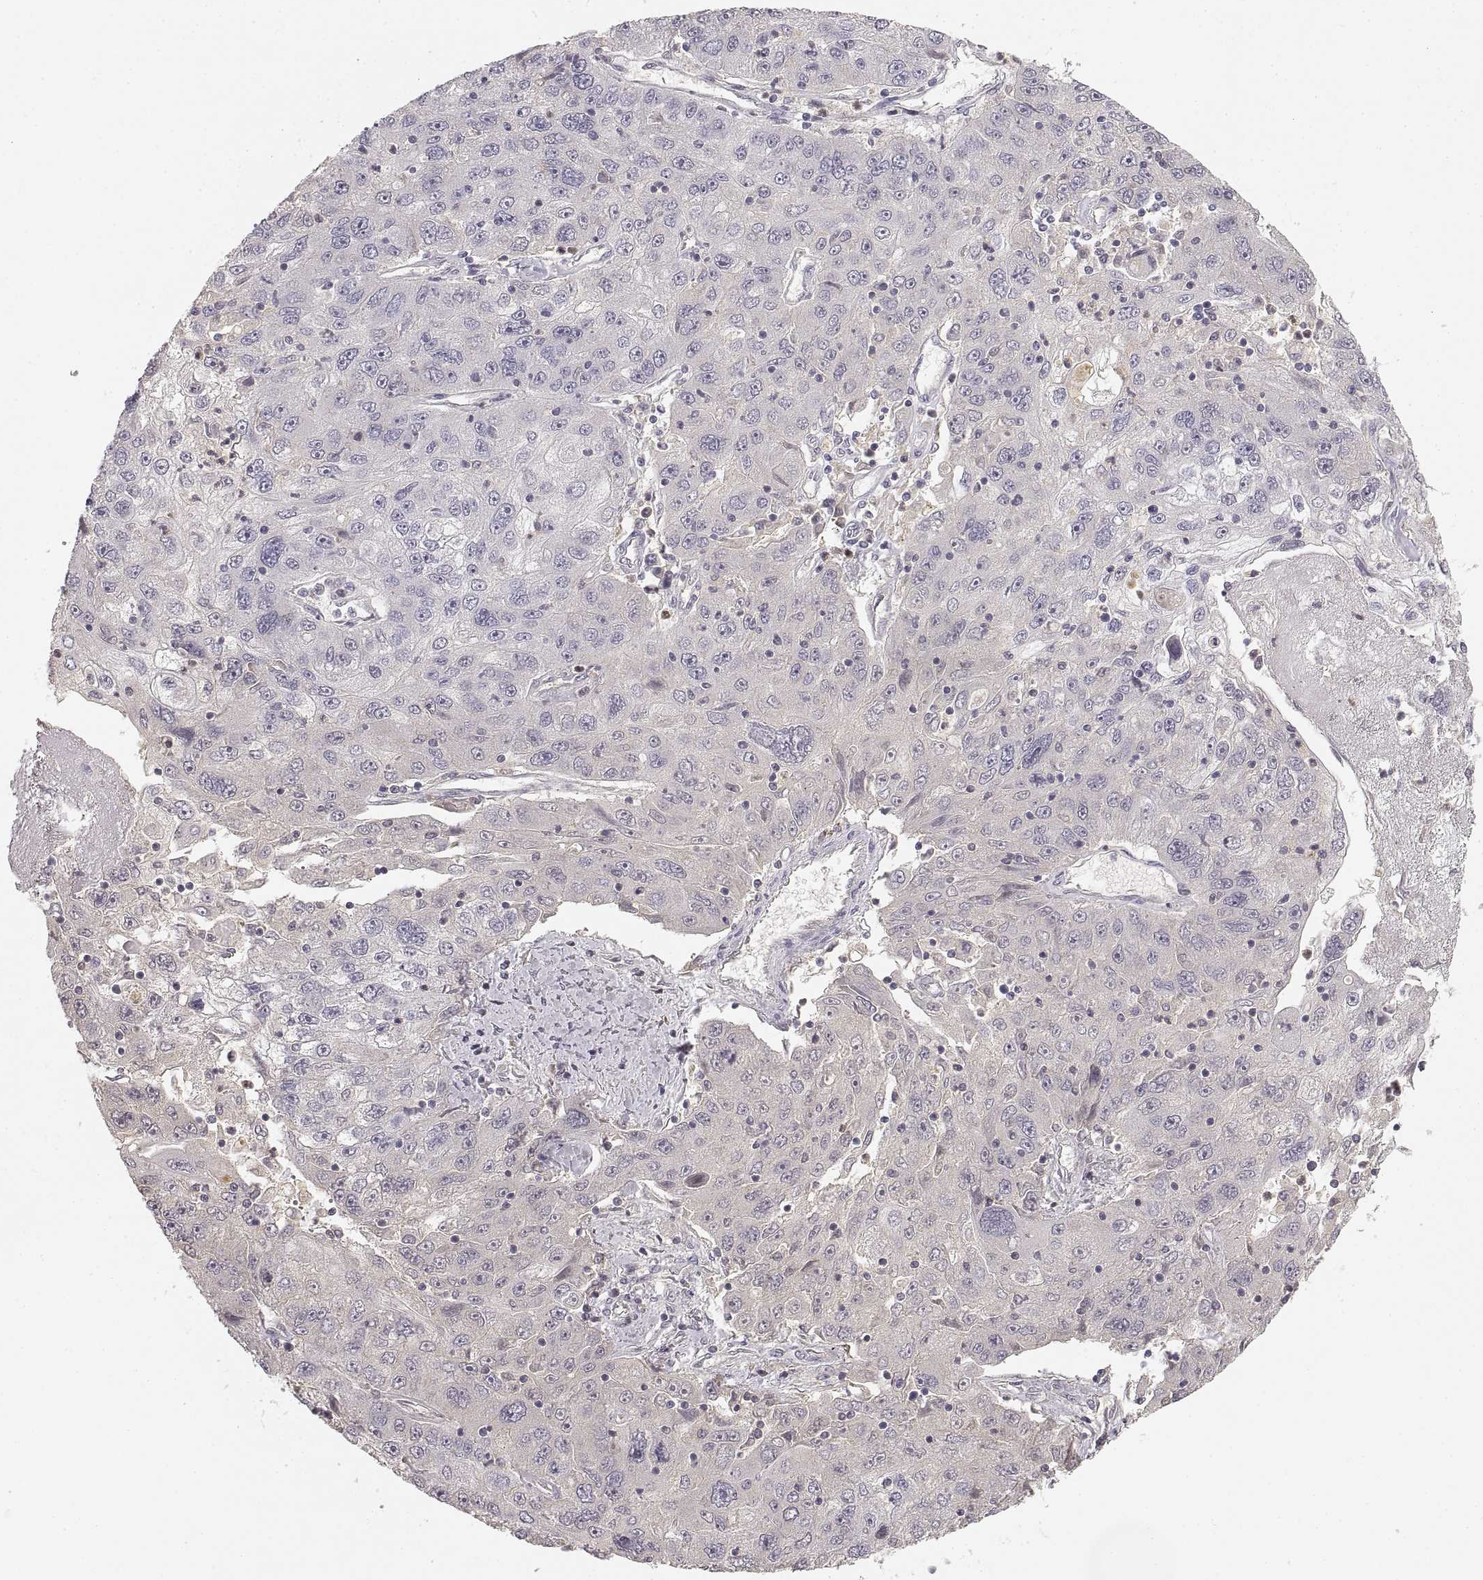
{"staining": {"intensity": "negative", "quantity": "none", "location": "none"}, "tissue": "stomach cancer", "cell_type": "Tumor cells", "image_type": "cancer", "snomed": [{"axis": "morphology", "description": "Adenocarcinoma, NOS"}, {"axis": "topography", "description": "Stomach"}], "caption": "An immunohistochemistry (IHC) micrograph of stomach cancer (adenocarcinoma) is shown. There is no staining in tumor cells of stomach cancer (adenocarcinoma).", "gene": "RUNDC3A", "patient": {"sex": "male", "age": 56}}